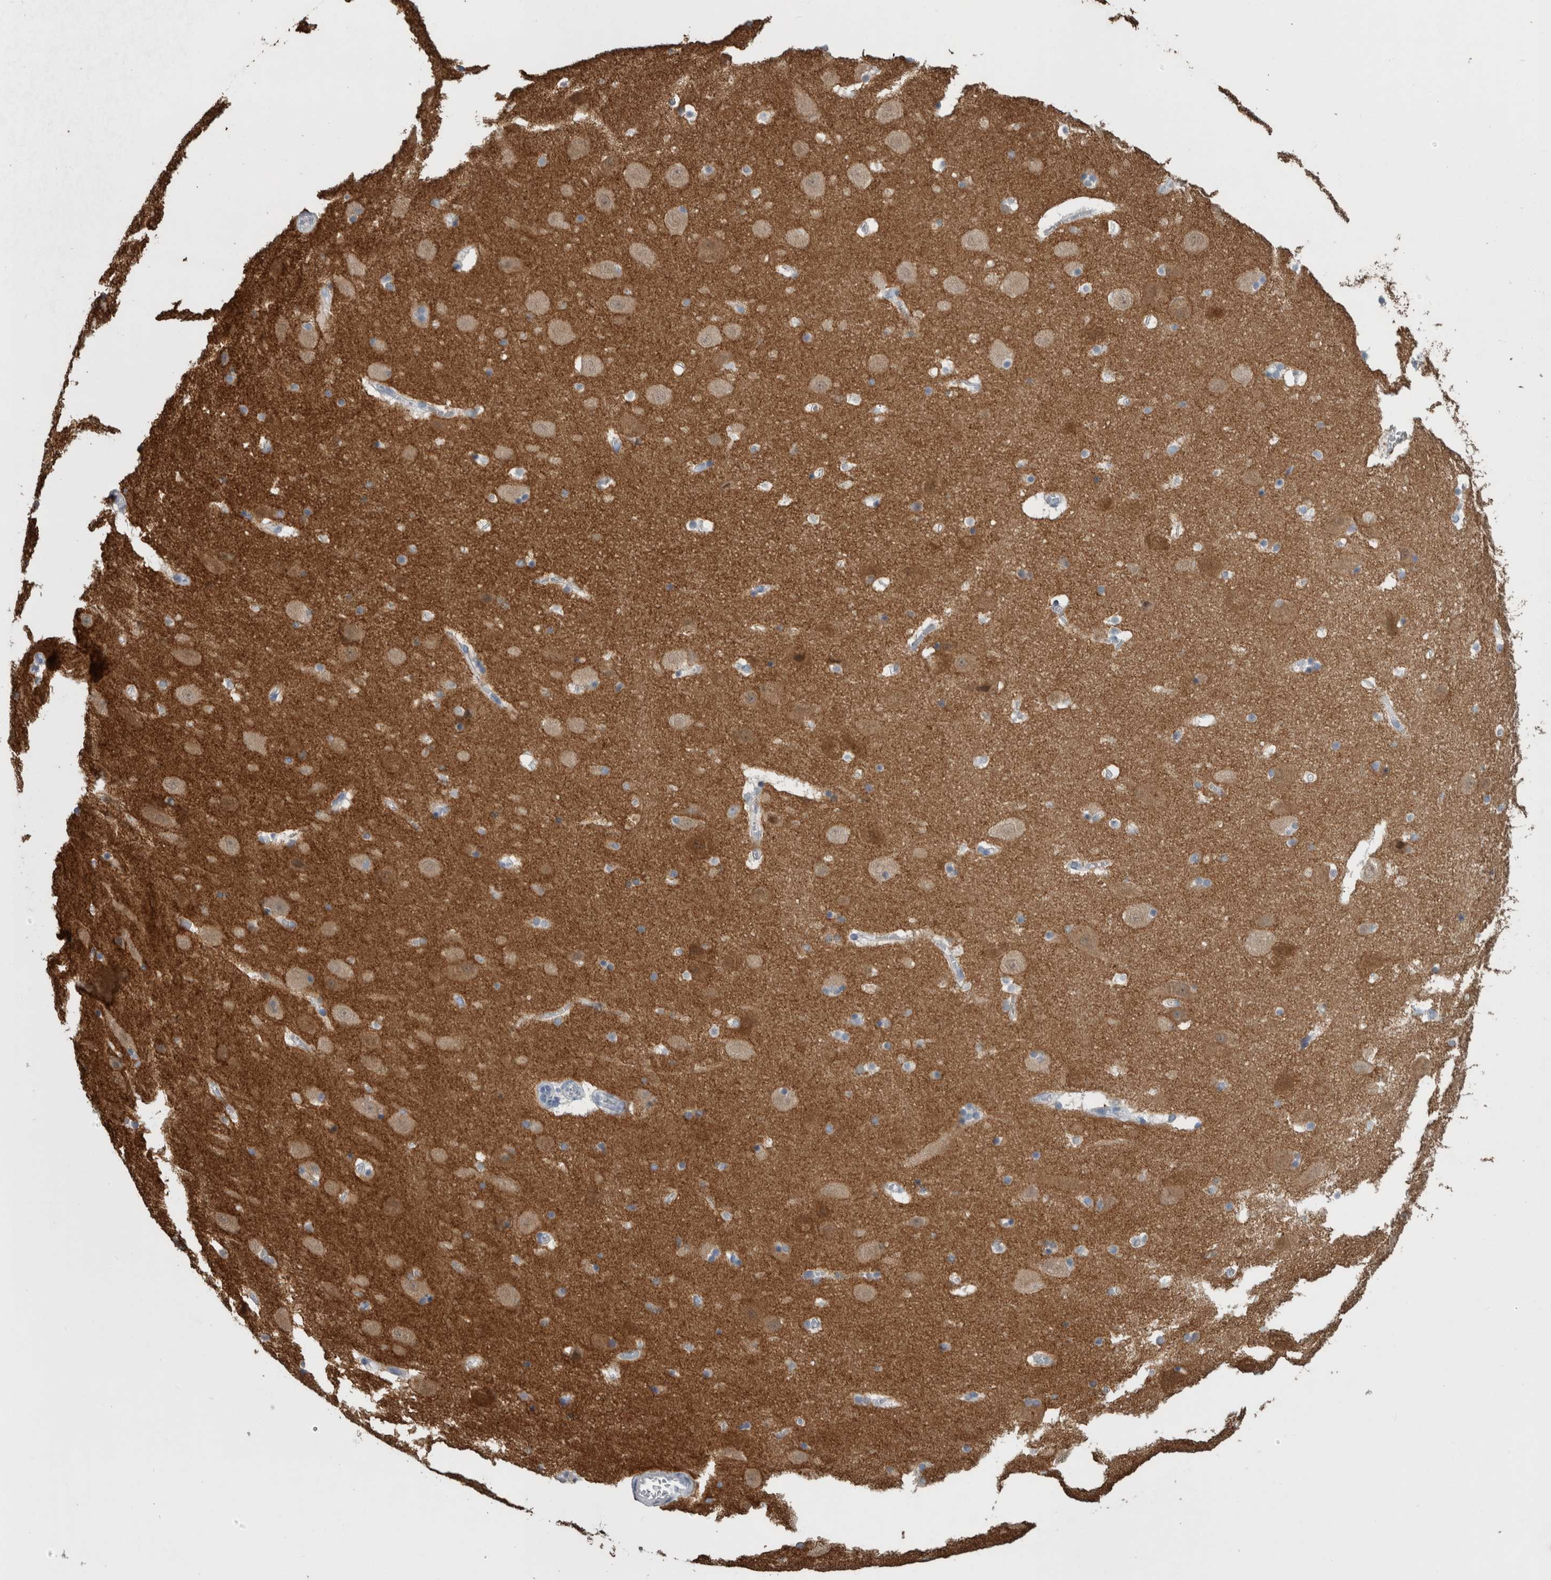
{"staining": {"intensity": "moderate", "quantity": "<25%", "location": "cytoplasmic/membranous"}, "tissue": "hippocampus", "cell_type": "Glial cells", "image_type": "normal", "snomed": [{"axis": "morphology", "description": "Normal tissue, NOS"}, {"axis": "topography", "description": "Hippocampus"}], "caption": "Immunohistochemistry (DAB) staining of benign human hippocampus reveals moderate cytoplasmic/membranous protein staining in about <25% of glial cells.", "gene": "SH3GL2", "patient": {"sex": "male", "age": 45}}